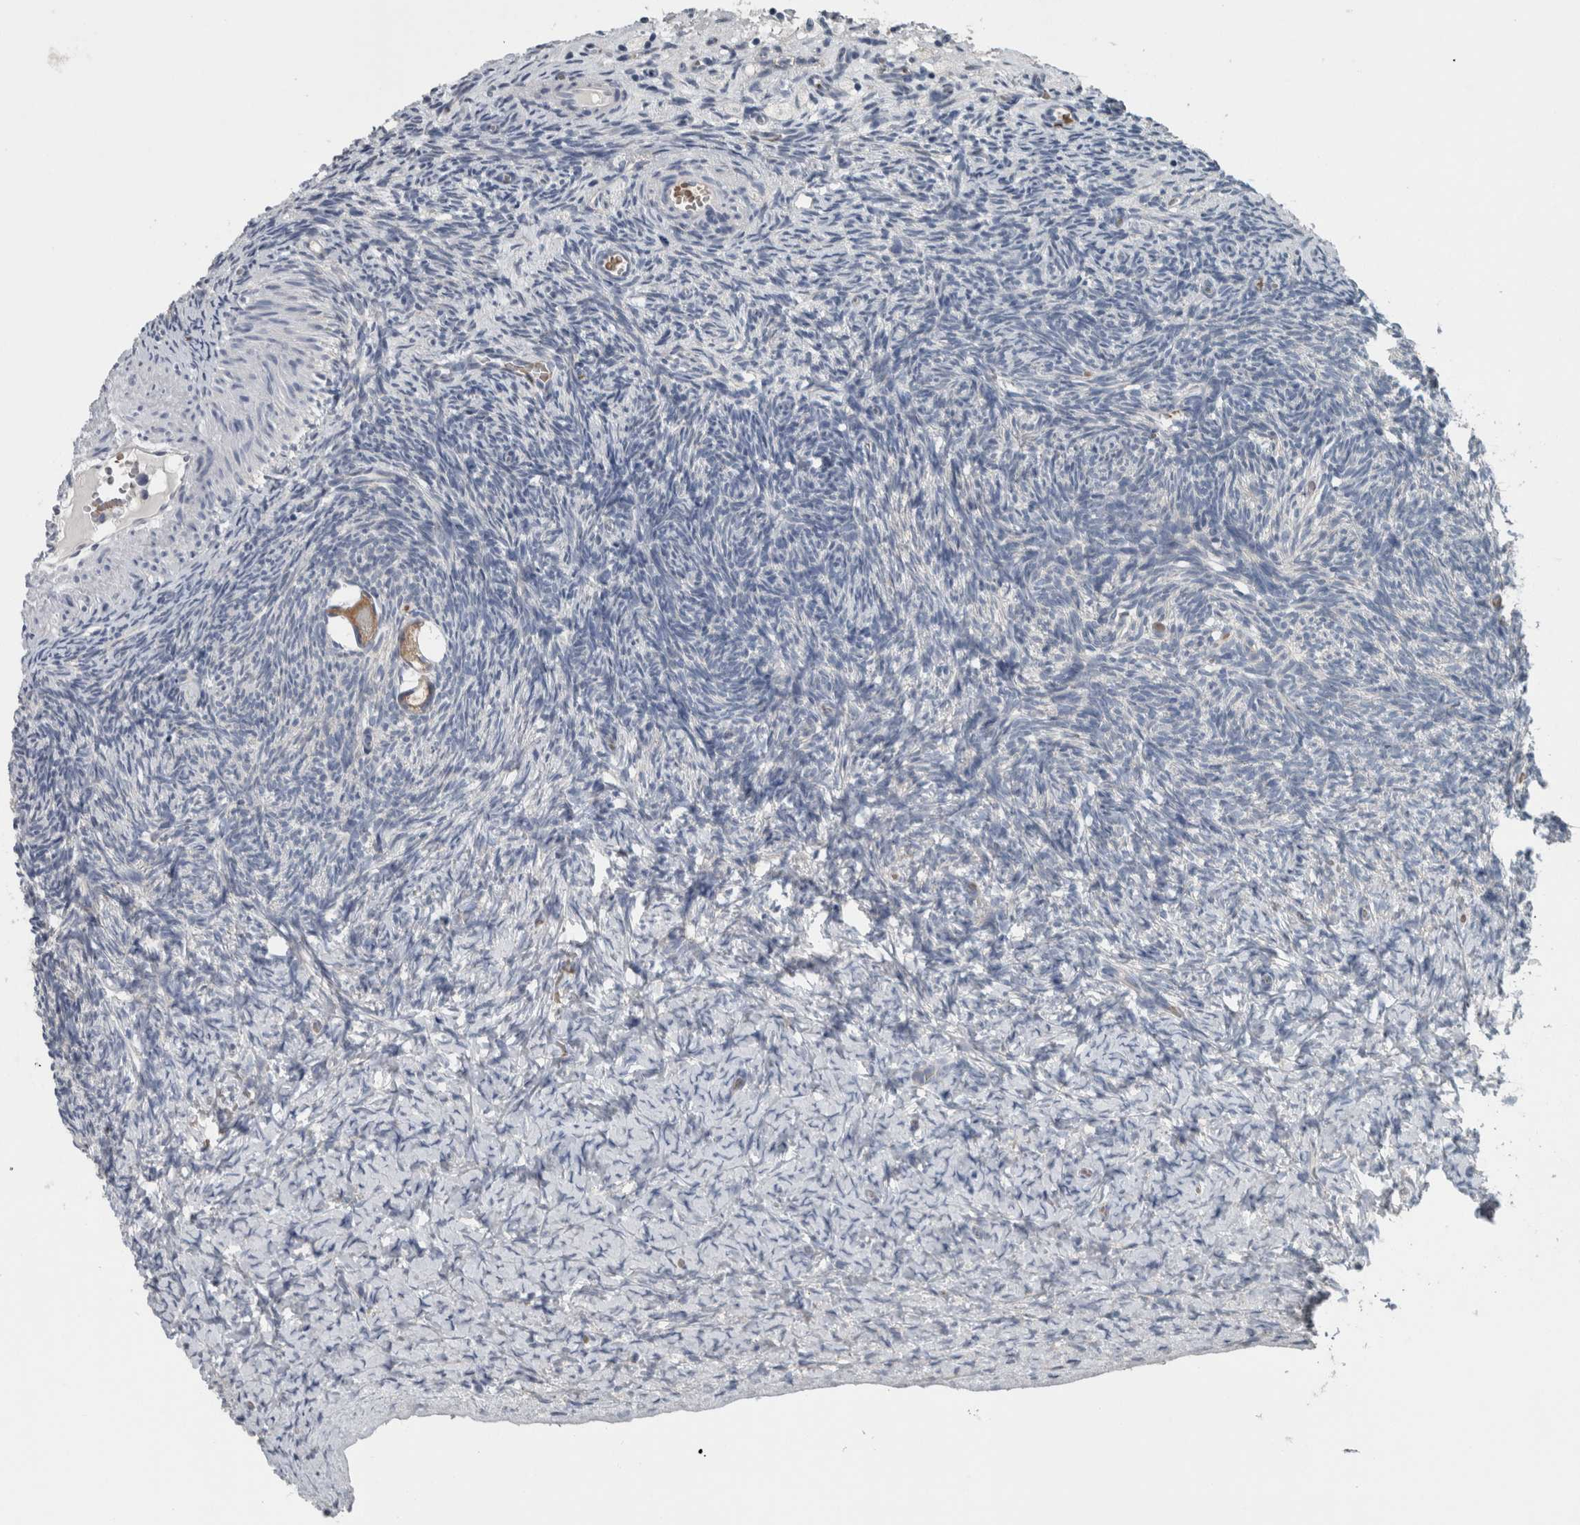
{"staining": {"intensity": "weak", "quantity": "25%-75%", "location": "cytoplasmic/membranous"}, "tissue": "ovary", "cell_type": "Follicle cells", "image_type": "normal", "snomed": [{"axis": "morphology", "description": "Normal tissue, NOS"}, {"axis": "topography", "description": "Ovary"}], "caption": "The image displays a brown stain indicating the presence of a protein in the cytoplasmic/membranous of follicle cells in ovary. The staining was performed using DAB, with brown indicating positive protein expression. Nuclei are stained blue with hematoxylin.", "gene": "SH3GL2", "patient": {"sex": "female", "age": 34}}